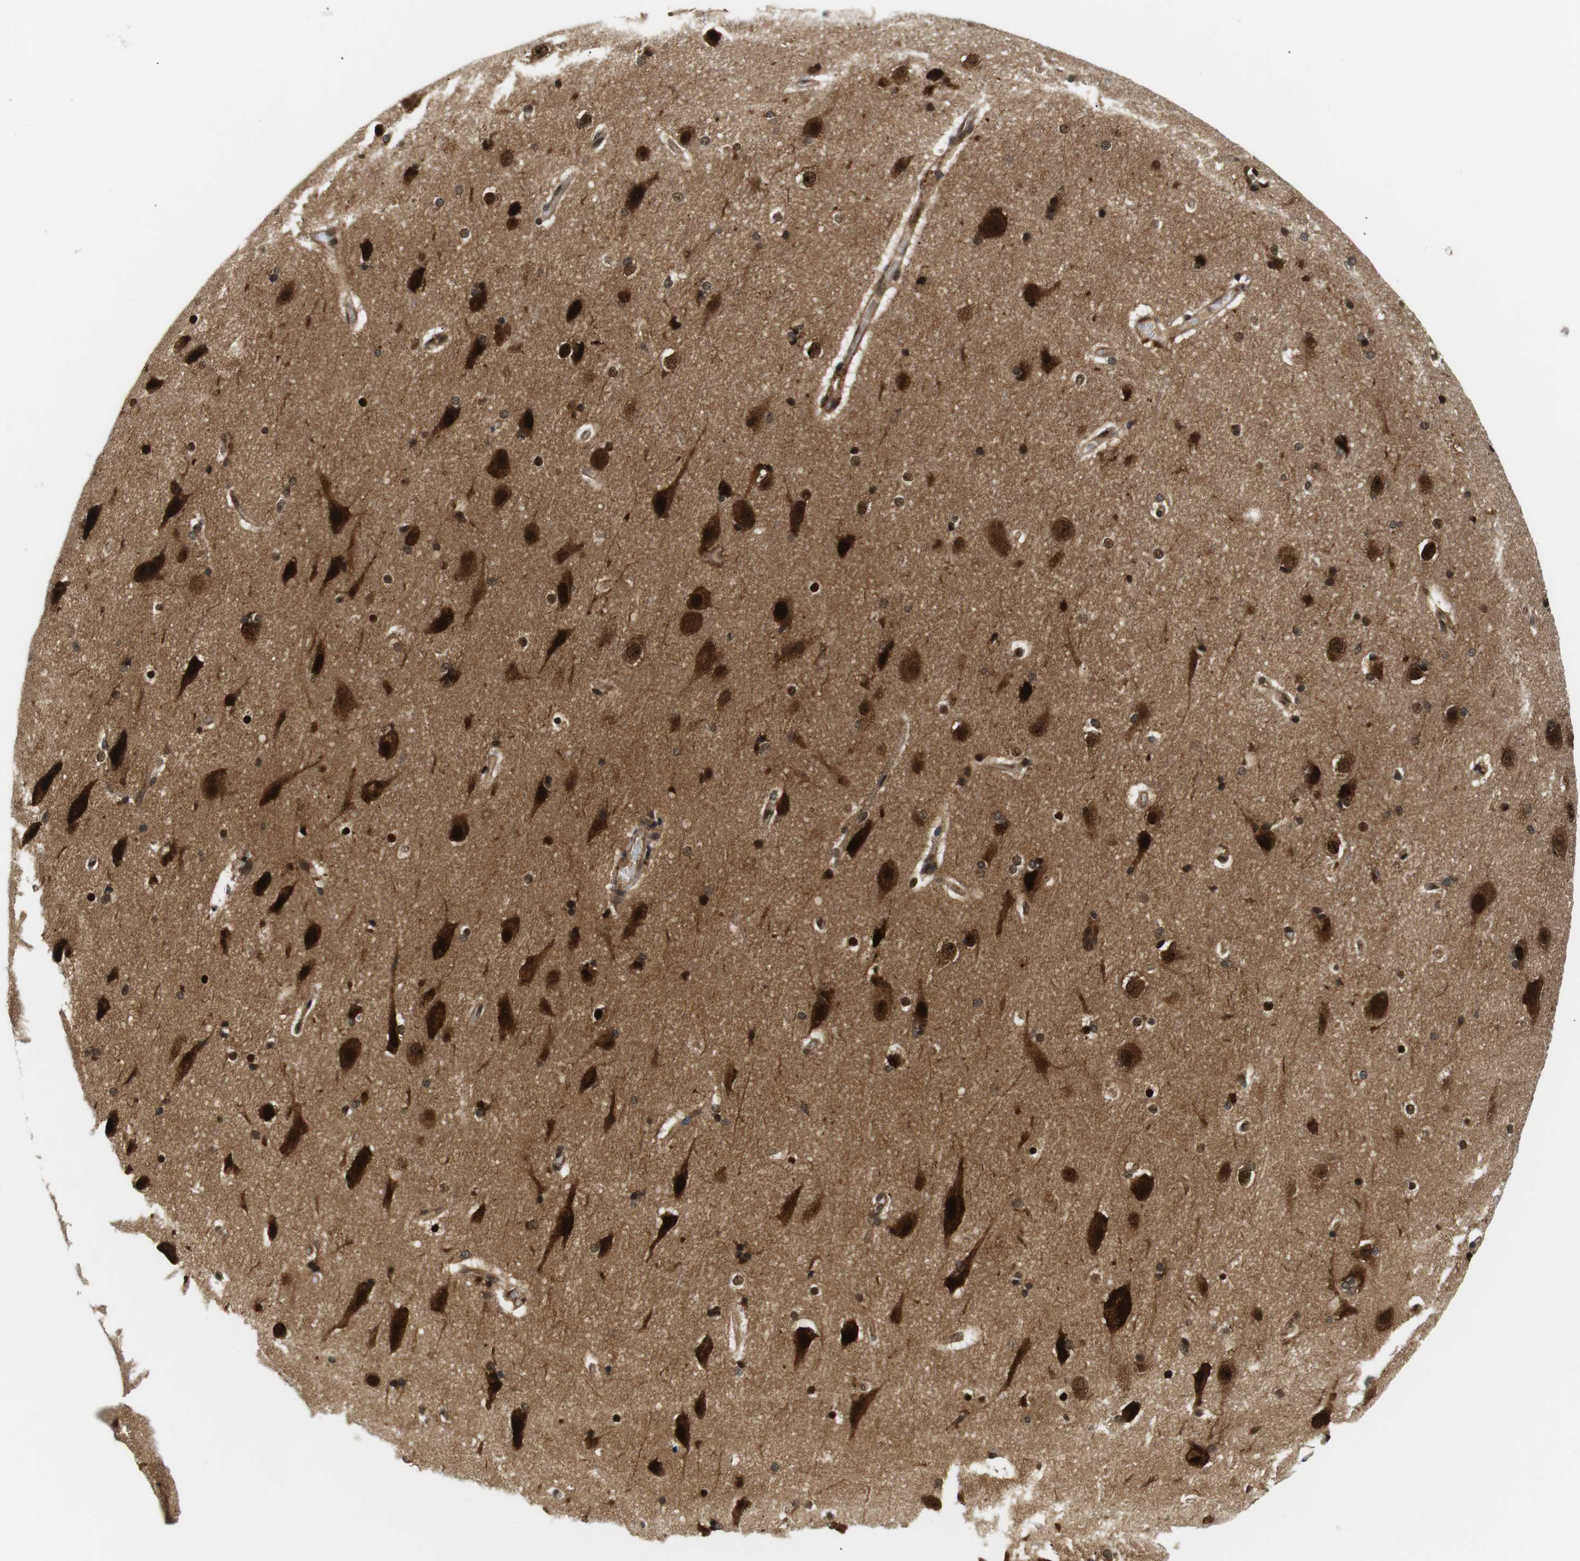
{"staining": {"intensity": "strong", "quantity": "25%-75%", "location": "nuclear"}, "tissue": "hippocampus", "cell_type": "Glial cells", "image_type": "normal", "snomed": [{"axis": "morphology", "description": "Normal tissue, NOS"}, {"axis": "topography", "description": "Hippocampus"}], "caption": "Immunohistochemistry image of unremarkable hippocampus stained for a protein (brown), which reveals high levels of strong nuclear staining in about 25%-75% of glial cells.", "gene": "CSNK2B", "patient": {"sex": "female", "age": 19}}